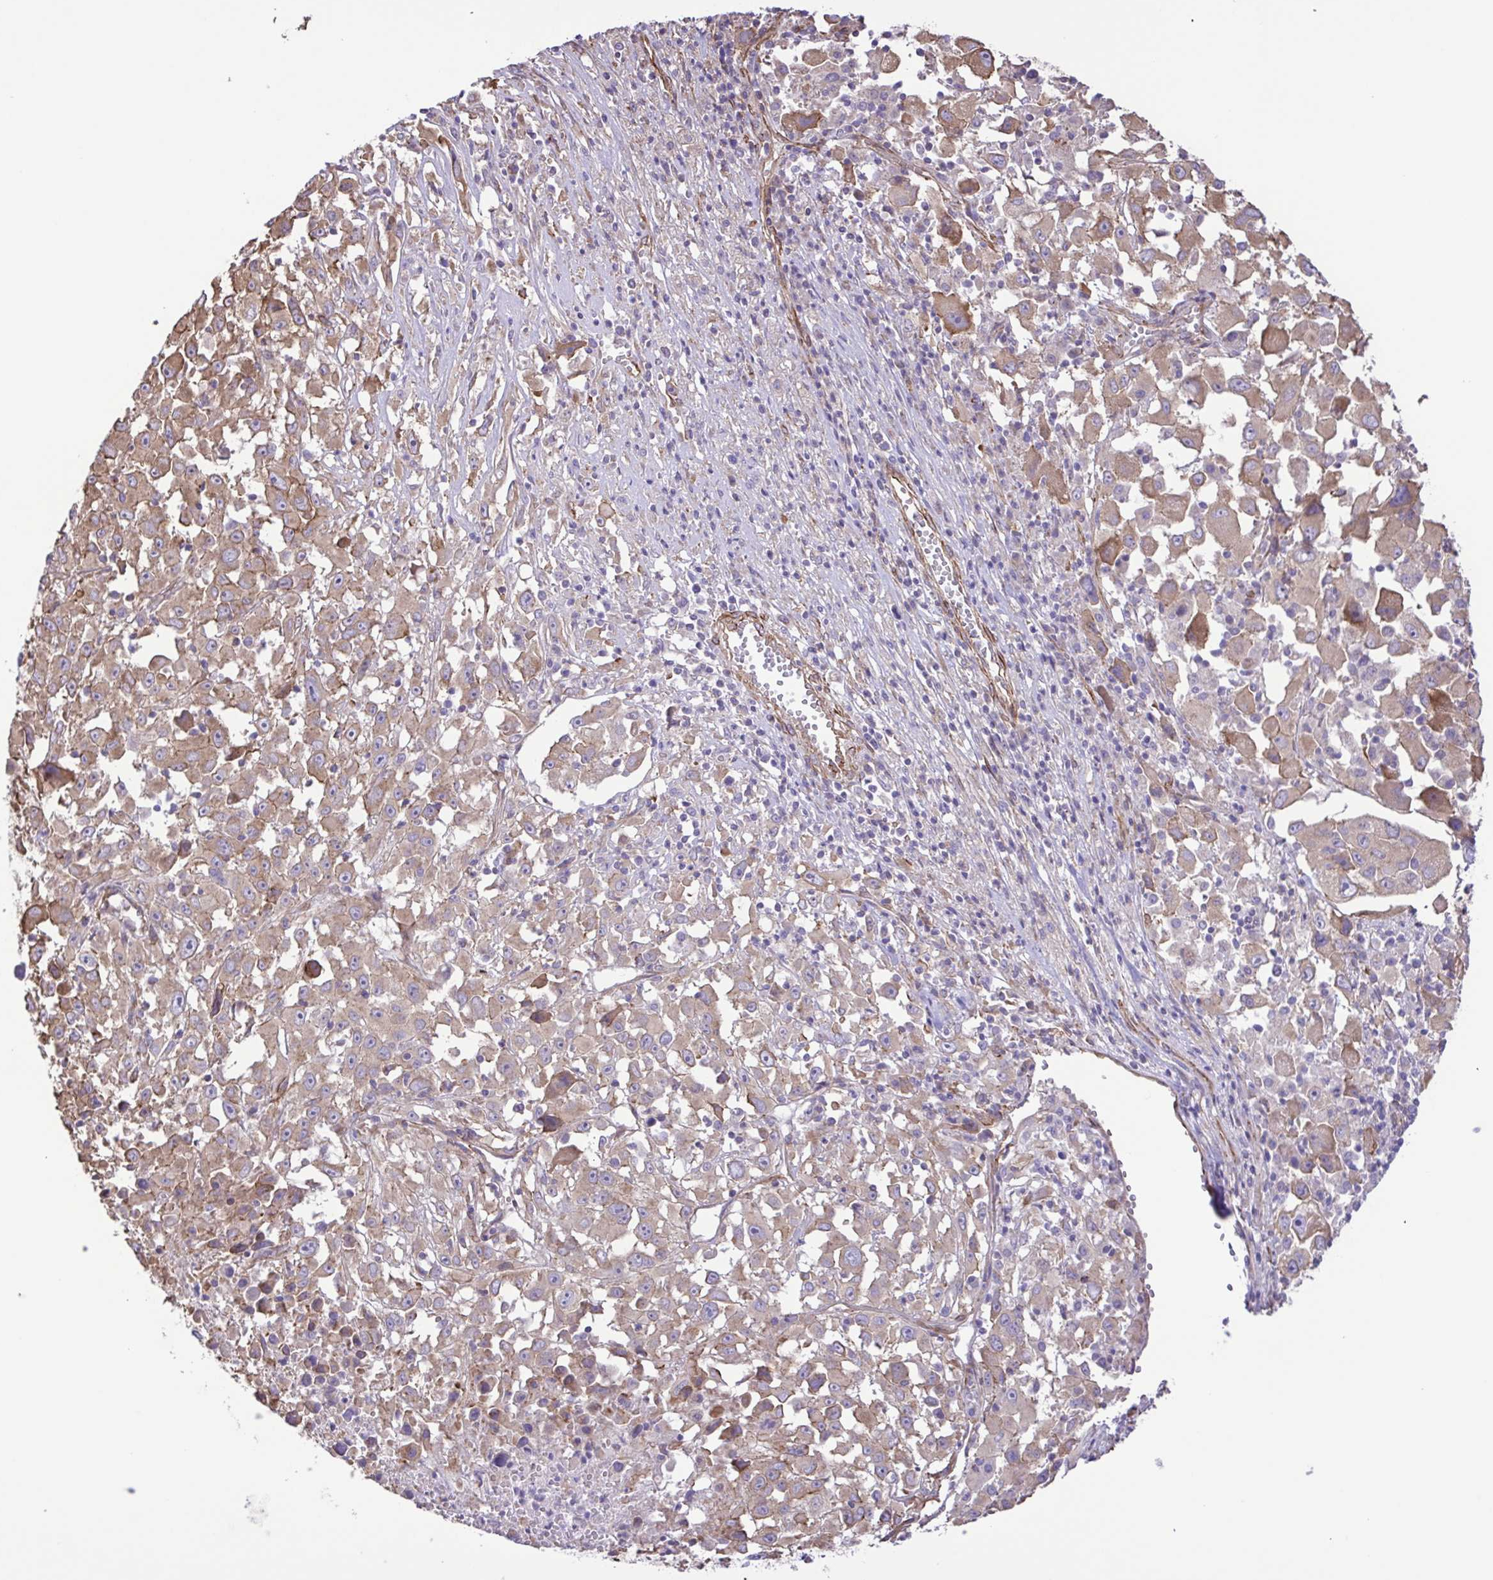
{"staining": {"intensity": "weak", "quantity": ">75%", "location": "cytoplasmic/membranous"}, "tissue": "melanoma", "cell_type": "Tumor cells", "image_type": "cancer", "snomed": [{"axis": "morphology", "description": "Malignant melanoma, Metastatic site"}, {"axis": "topography", "description": "Soft tissue"}], "caption": "Melanoma stained with a brown dye shows weak cytoplasmic/membranous positive positivity in approximately >75% of tumor cells.", "gene": "FLT1", "patient": {"sex": "male", "age": 50}}